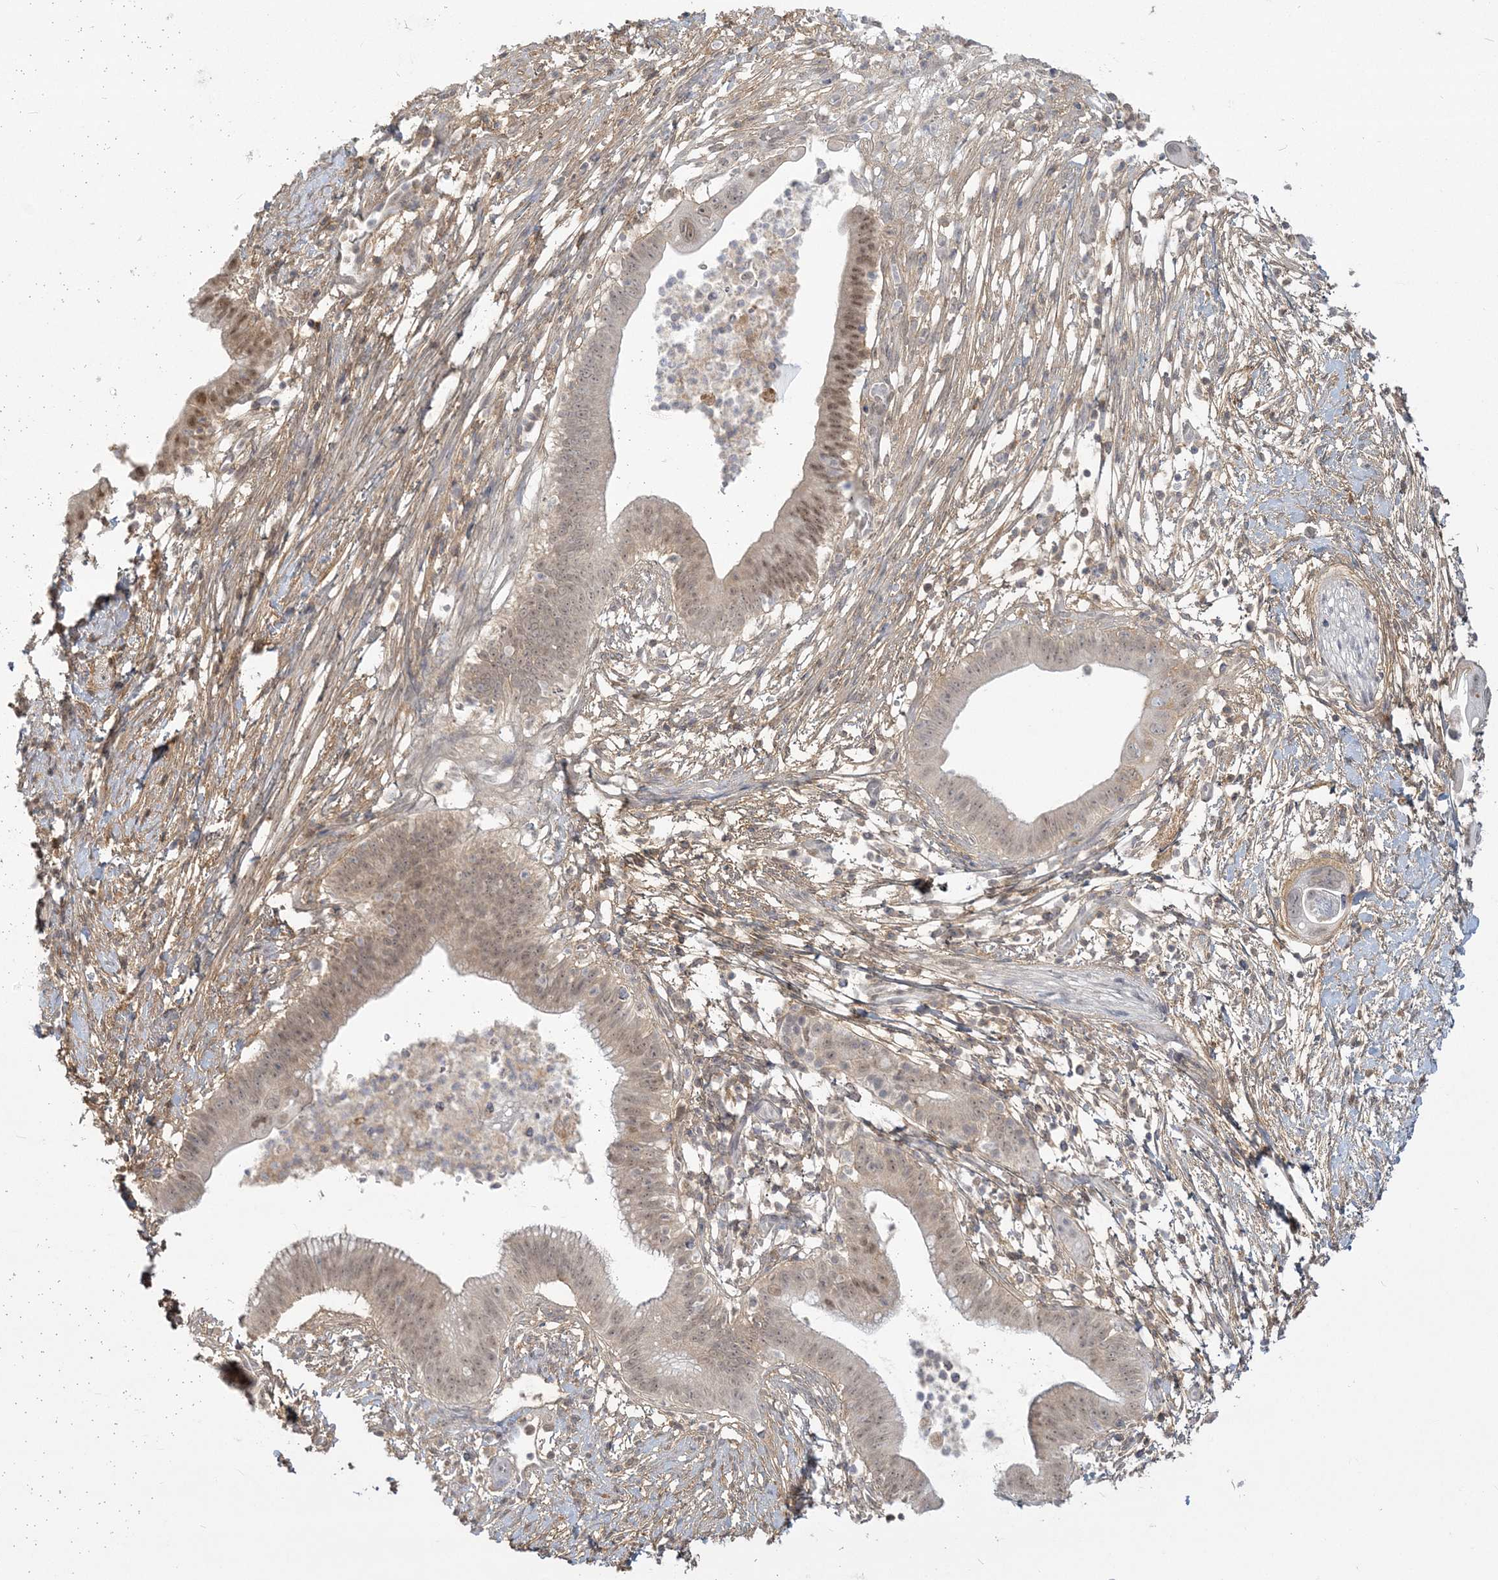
{"staining": {"intensity": "moderate", "quantity": "25%-75%", "location": "nuclear"}, "tissue": "pancreatic cancer", "cell_type": "Tumor cells", "image_type": "cancer", "snomed": [{"axis": "morphology", "description": "Adenocarcinoma, NOS"}, {"axis": "topography", "description": "Pancreas"}], "caption": "Protein positivity by immunohistochemistry (IHC) demonstrates moderate nuclear expression in approximately 25%-75% of tumor cells in adenocarcinoma (pancreatic).", "gene": "ANKS1A", "patient": {"sex": "male", "age": 68}}